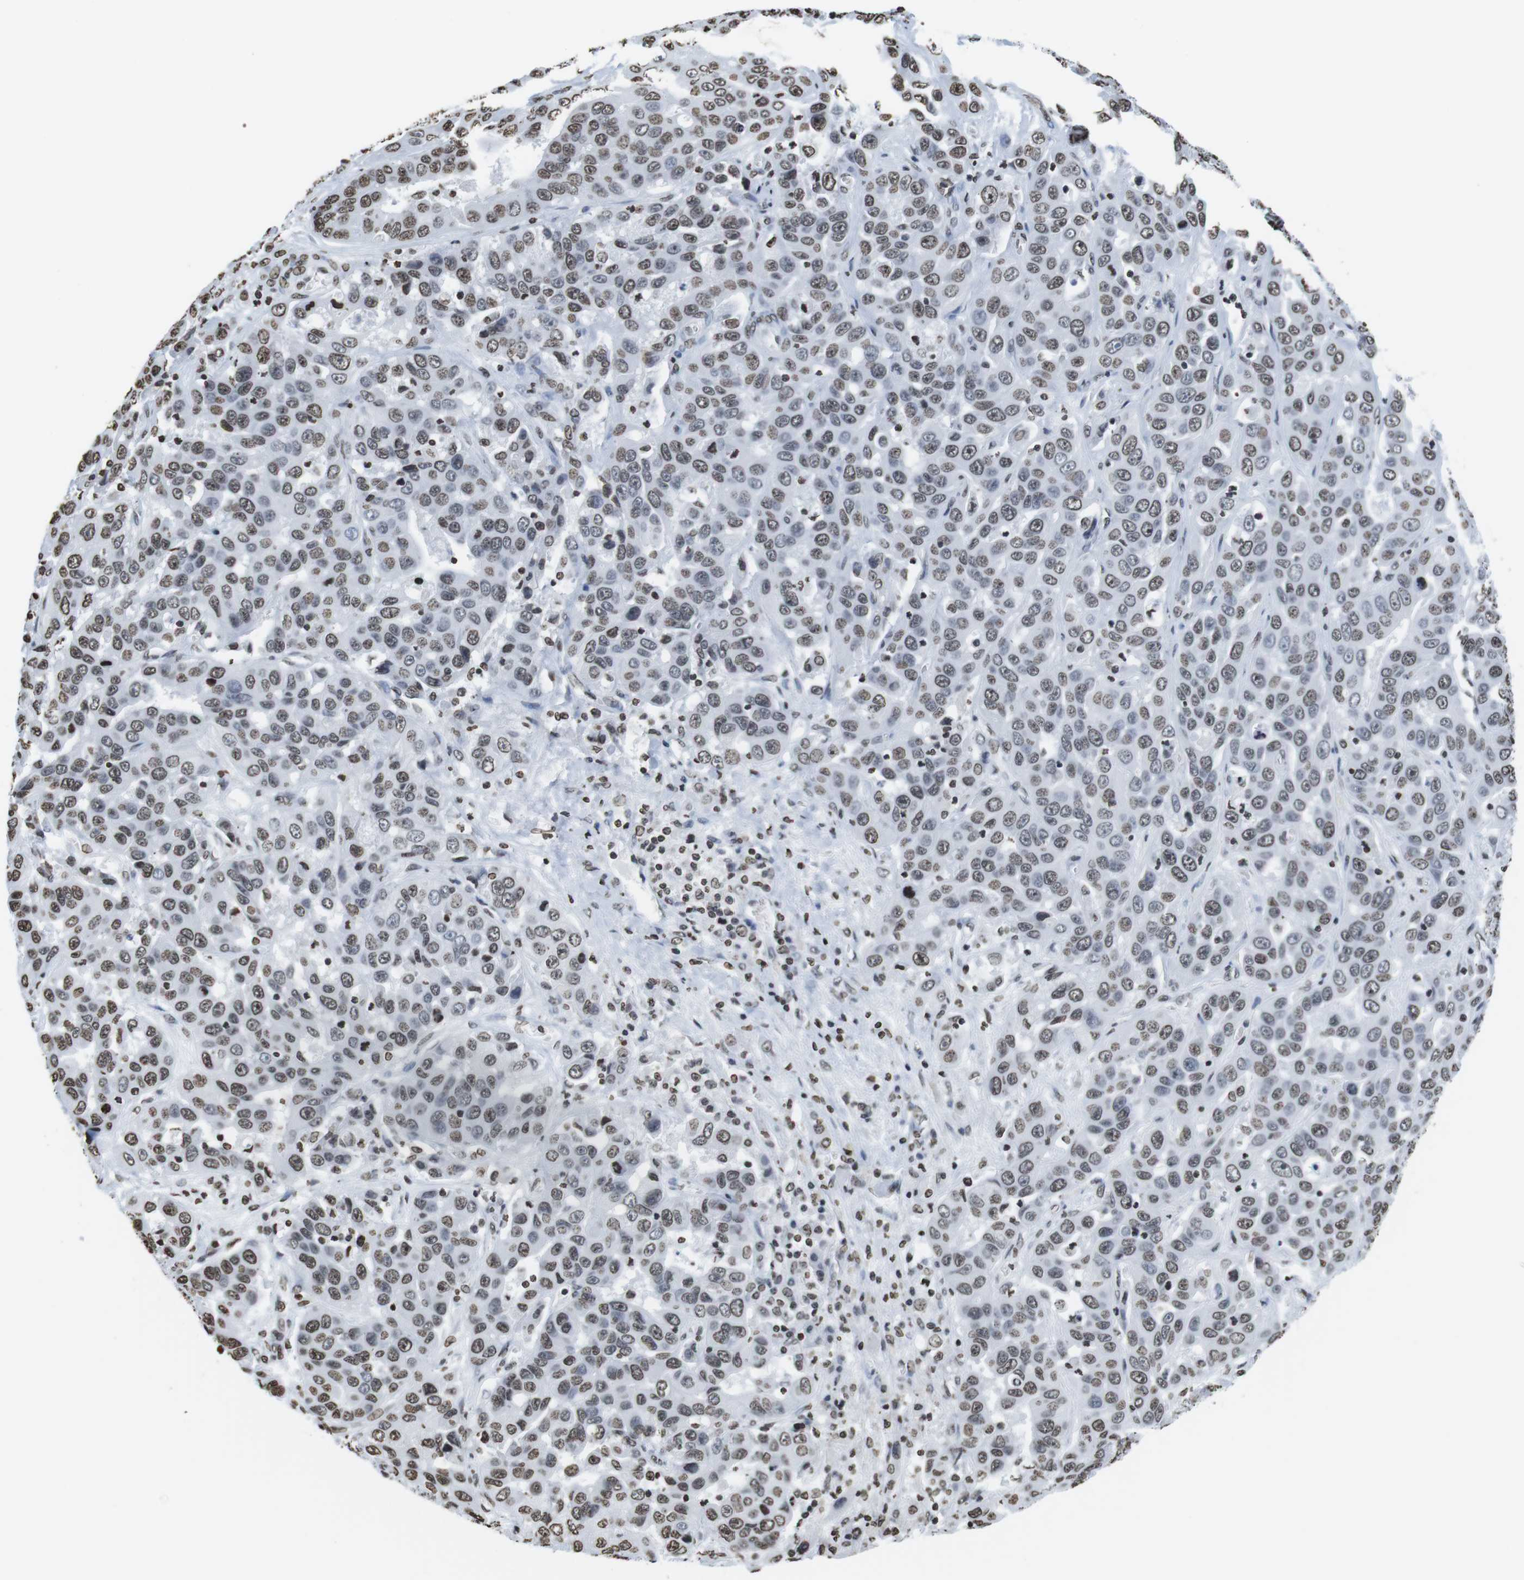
{"staining": {"intensity": "weak", "quantity": ">75%", "location": "nuclear"}, "tissue": "liver cancer", "cell_type": "Tumor cells", "image_type": "cancer", "snomed": [{"axis": "morphology", "description": "Cholangiocarcinoma"}, {"axis": "topography", "description": "Liver"}], "caption": "Cholangiocarcinoma (liver) was stained to show a protein in brown. There is low levels of weak nuclear staining in about >75% of tumor cells.", "gene": "BSX", "patient": {"sex": "female", "age": 52}}